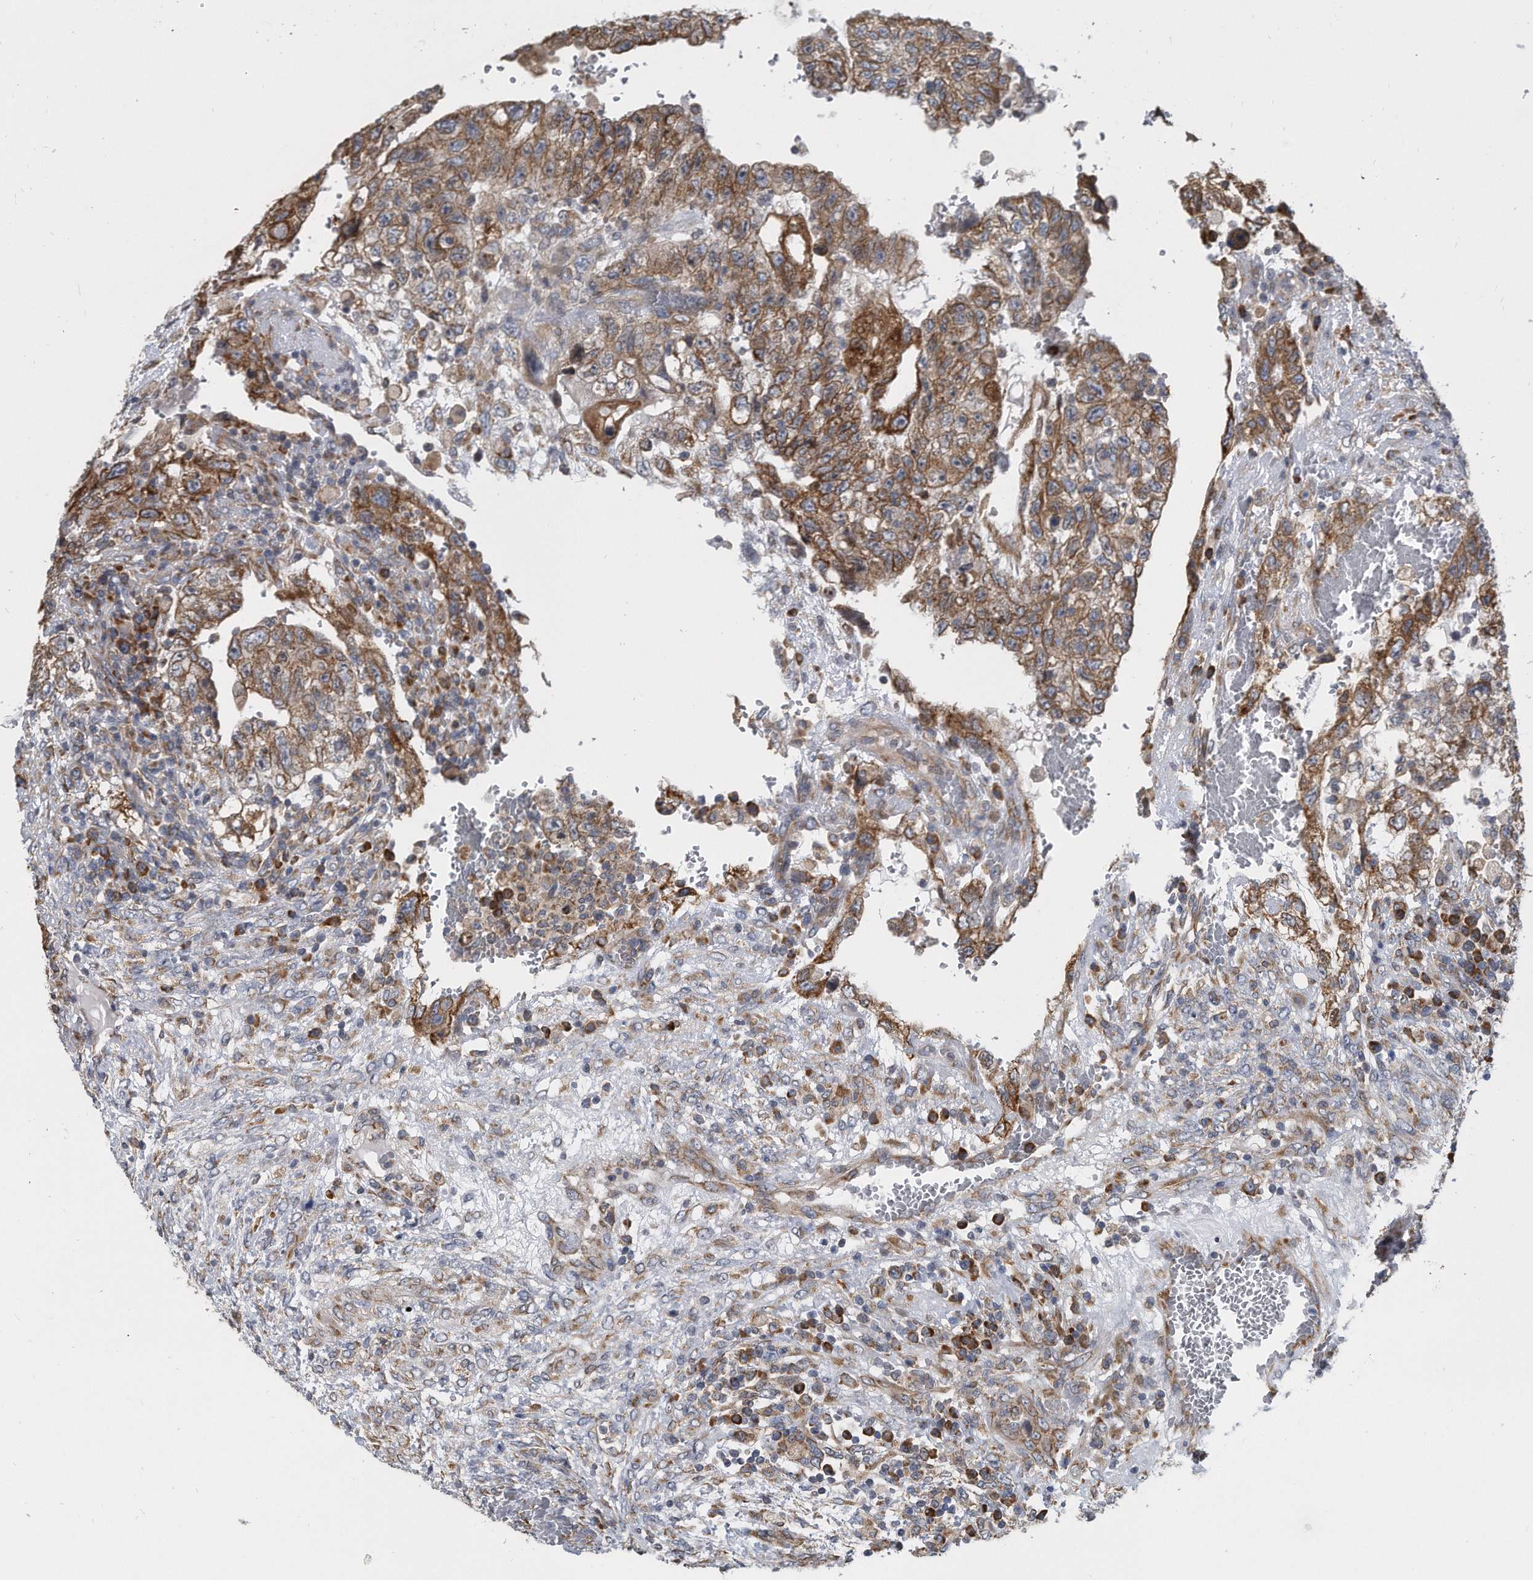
{"staining": {"intensity": "moderate", "quantity": ">75%", "location": "cytoplasmic/membranous"}, "tissue": "testis cancer", "cell_type": "Tumor cells", "image_type": "cancer", "snomed": [{"axis": "morphology", "description": "Carcinoma, Embryonal, NOS"}, {"axis": "topography", "description": "Testis"}], "caption": "An immunohistochemistry (IHC) photomicrograph of tumor tissue is shown. Protein staining in brown labels moderate cytoplasmic/membranous positivity in testis cancer within tumor cells.", "gene": "CCDC47", "patient": {"sex": "male", "age": 36}}